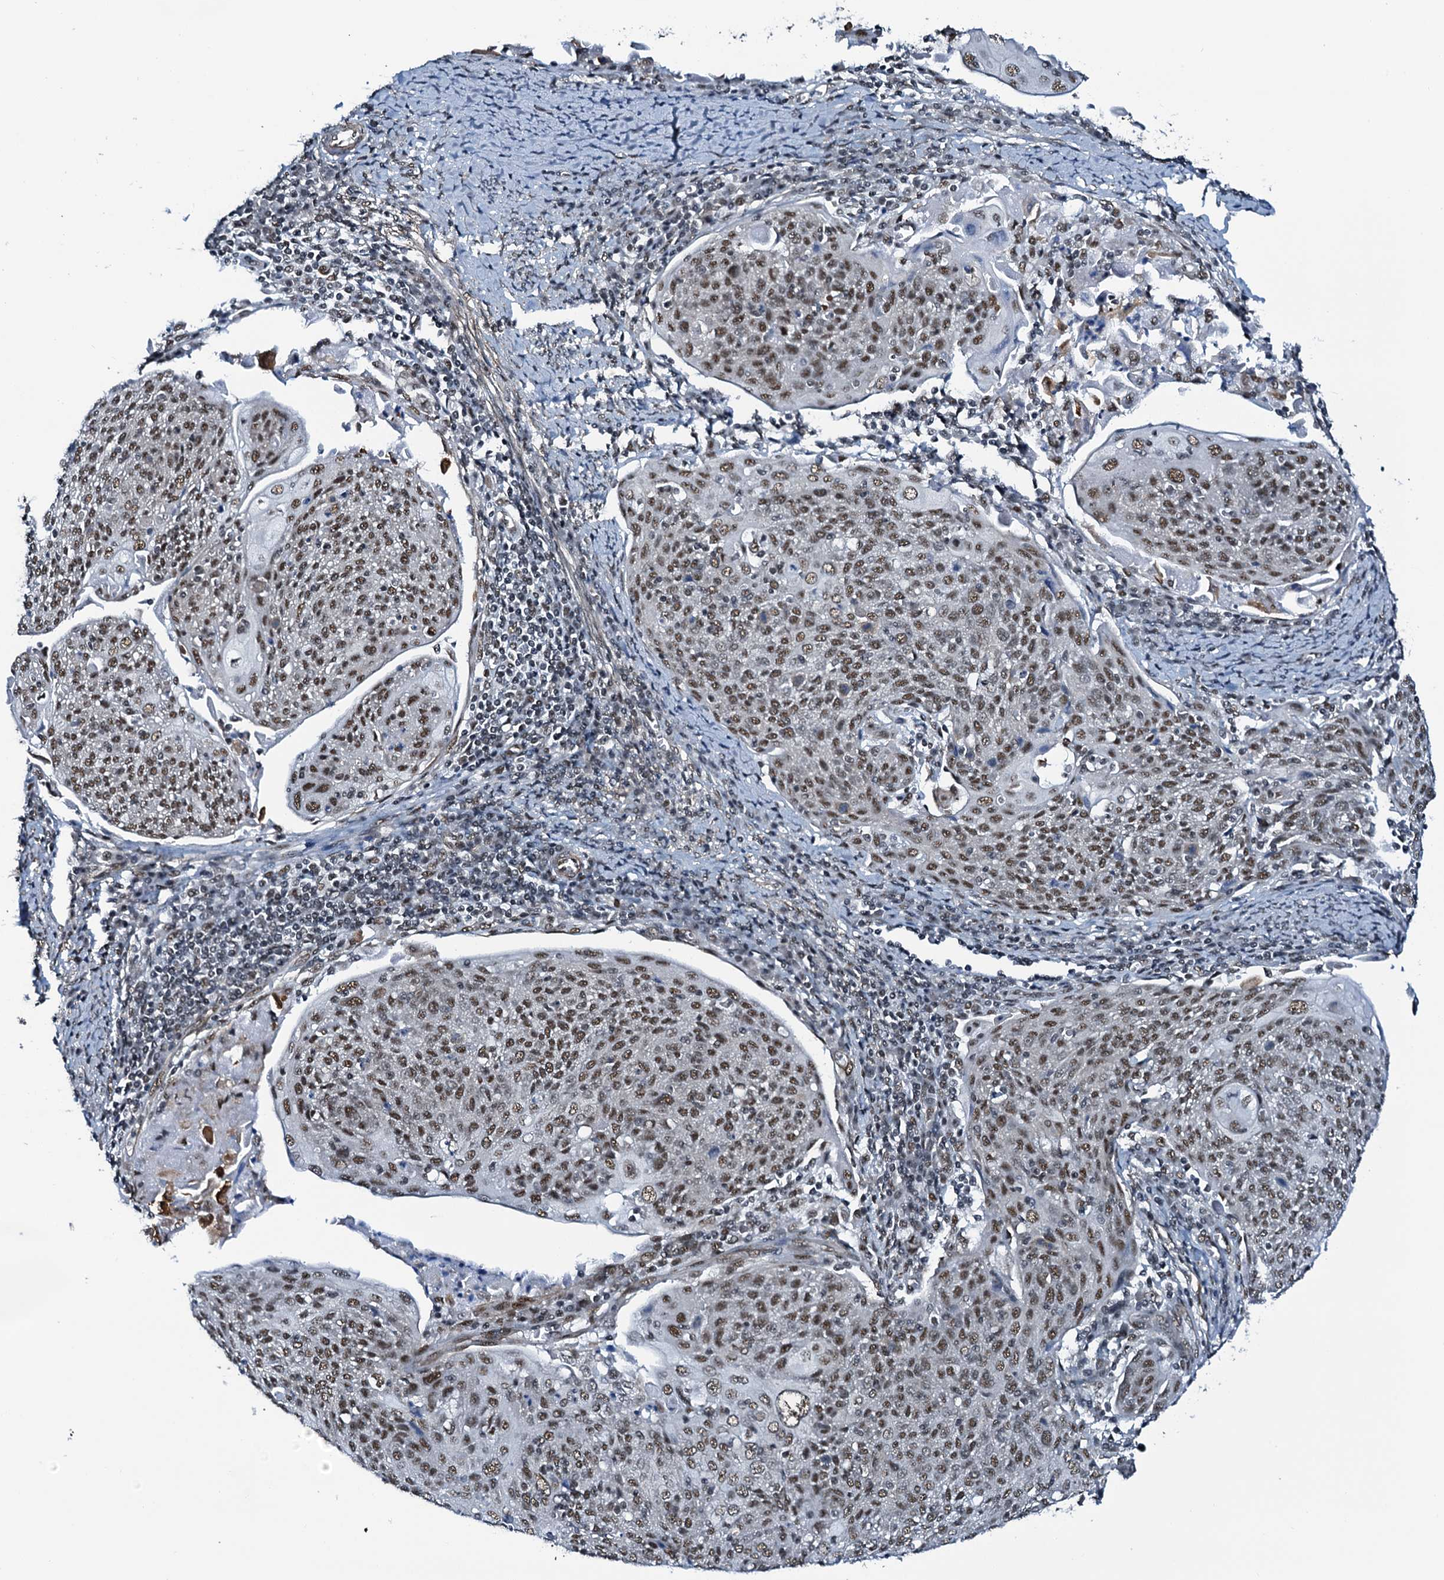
{"staining": {"intensity": "moderate", "quantity": ">75%", "location": "nuclear"}, "tissue": "cervical cancer", "cell_type": "Tumor cells", "image_type": "cancer", "snomed": [{"axis": "morphology", "description": "Squamous cell carcinoma, NOS"}, {"axis": "topography", "description": "Cervix"}], "caption": "Protein expression analysis of squamous cell carcinoma (cervical) reveals moderate nuclear expression in about >75% of tumor cells. (Brightfield microscopy of DAB IHC at high magnification).", "gene": "CWC15", "patient": {"sex": "female", "age": 67}}